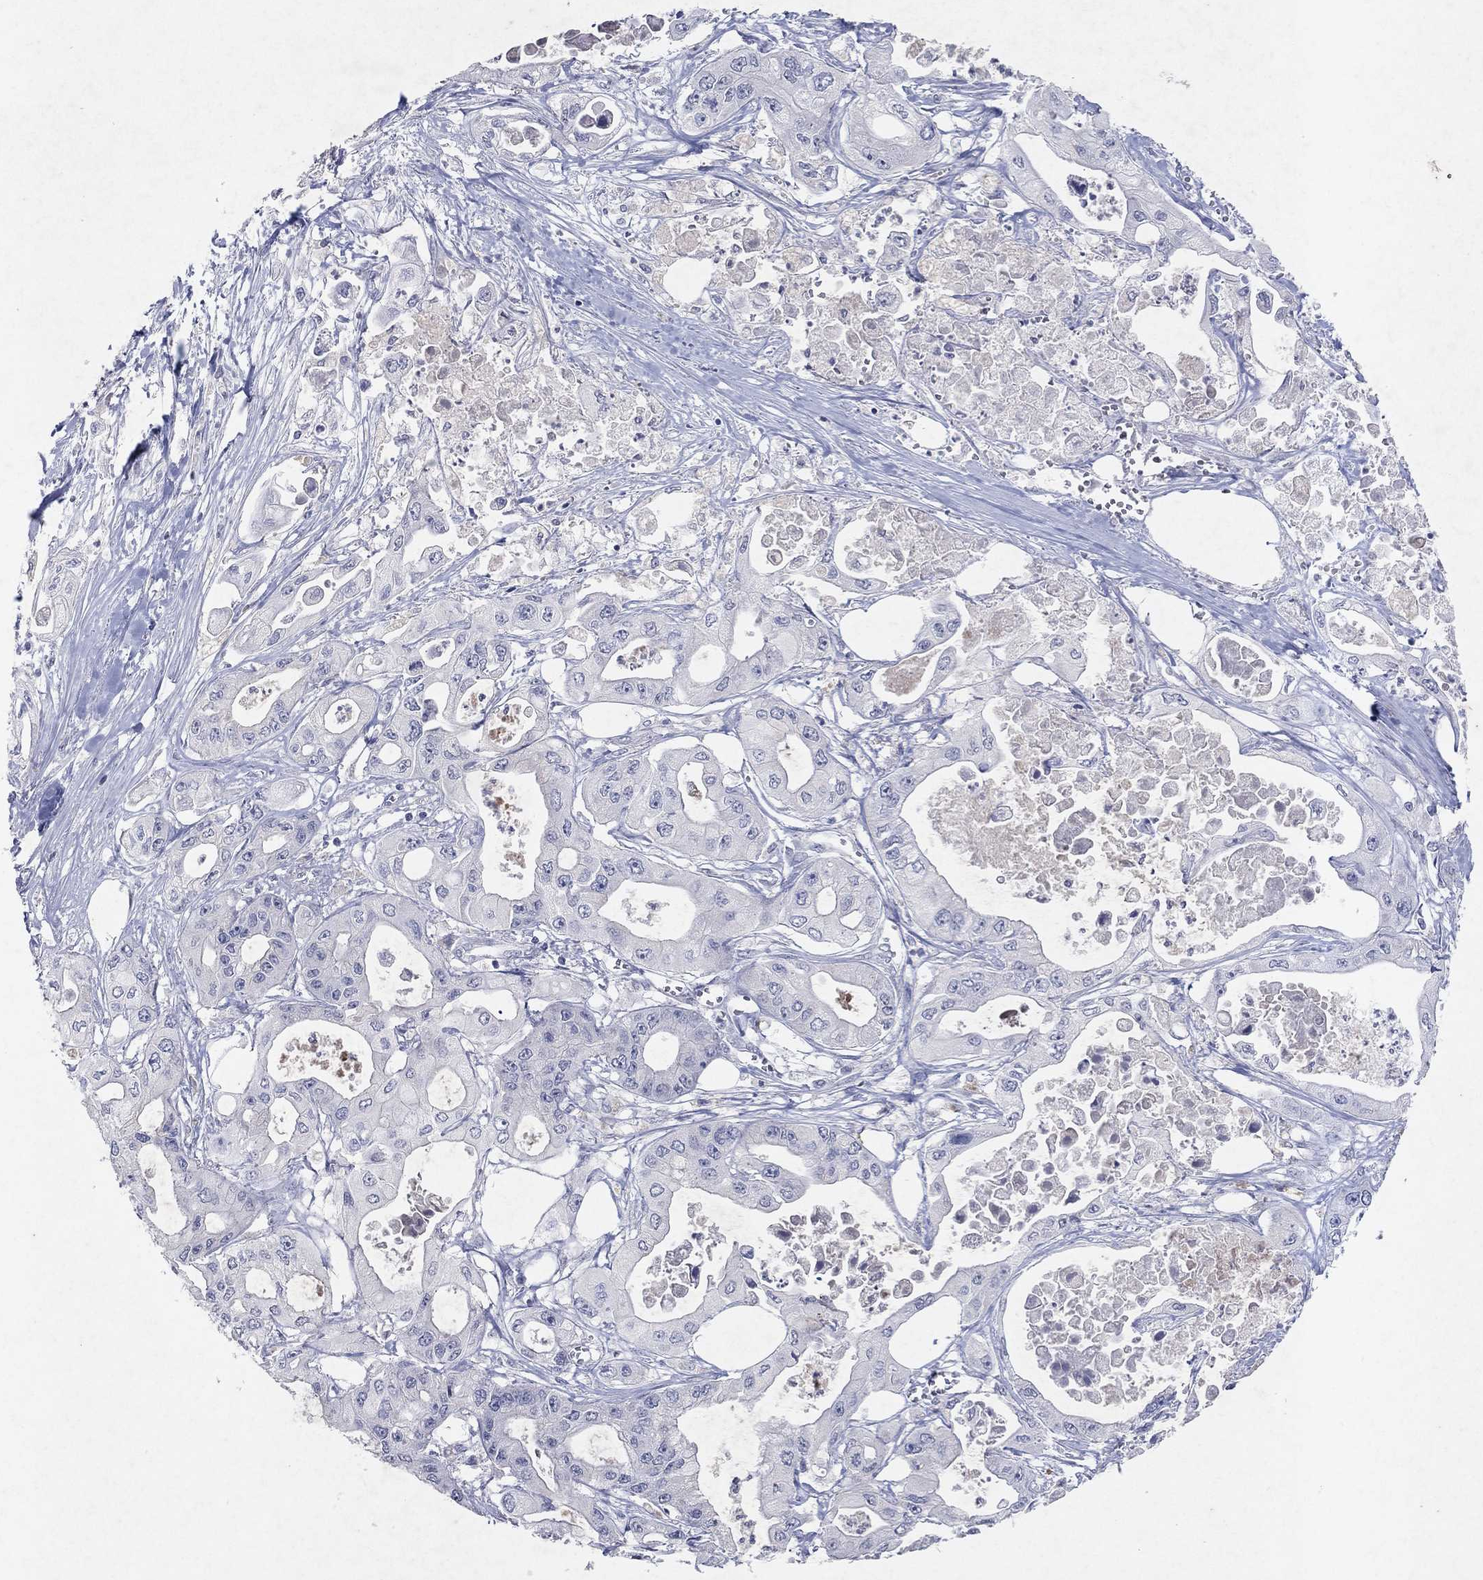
{"staining": {"intensity": "negative", "quantity": "none", "location": "none"}, "tissue": "pancreatic cancer", "cell_type": "Tumor cells", "image_type": "cancer", "snomed": [{"axis": "morphology", "description": "Adenocarcinoma, NOS"}, {"axis": "topography", "description": "Pancreas"}], "caption": "High magnification brightfield microscopy of adenocarcinoma (pancreatic) stained with DAB (brown) and counterstained with hematoxylin (blue): tumor cells show no significant staining.", "gene": "KRT40", "patient": {"sex": "male", "age": 70}}